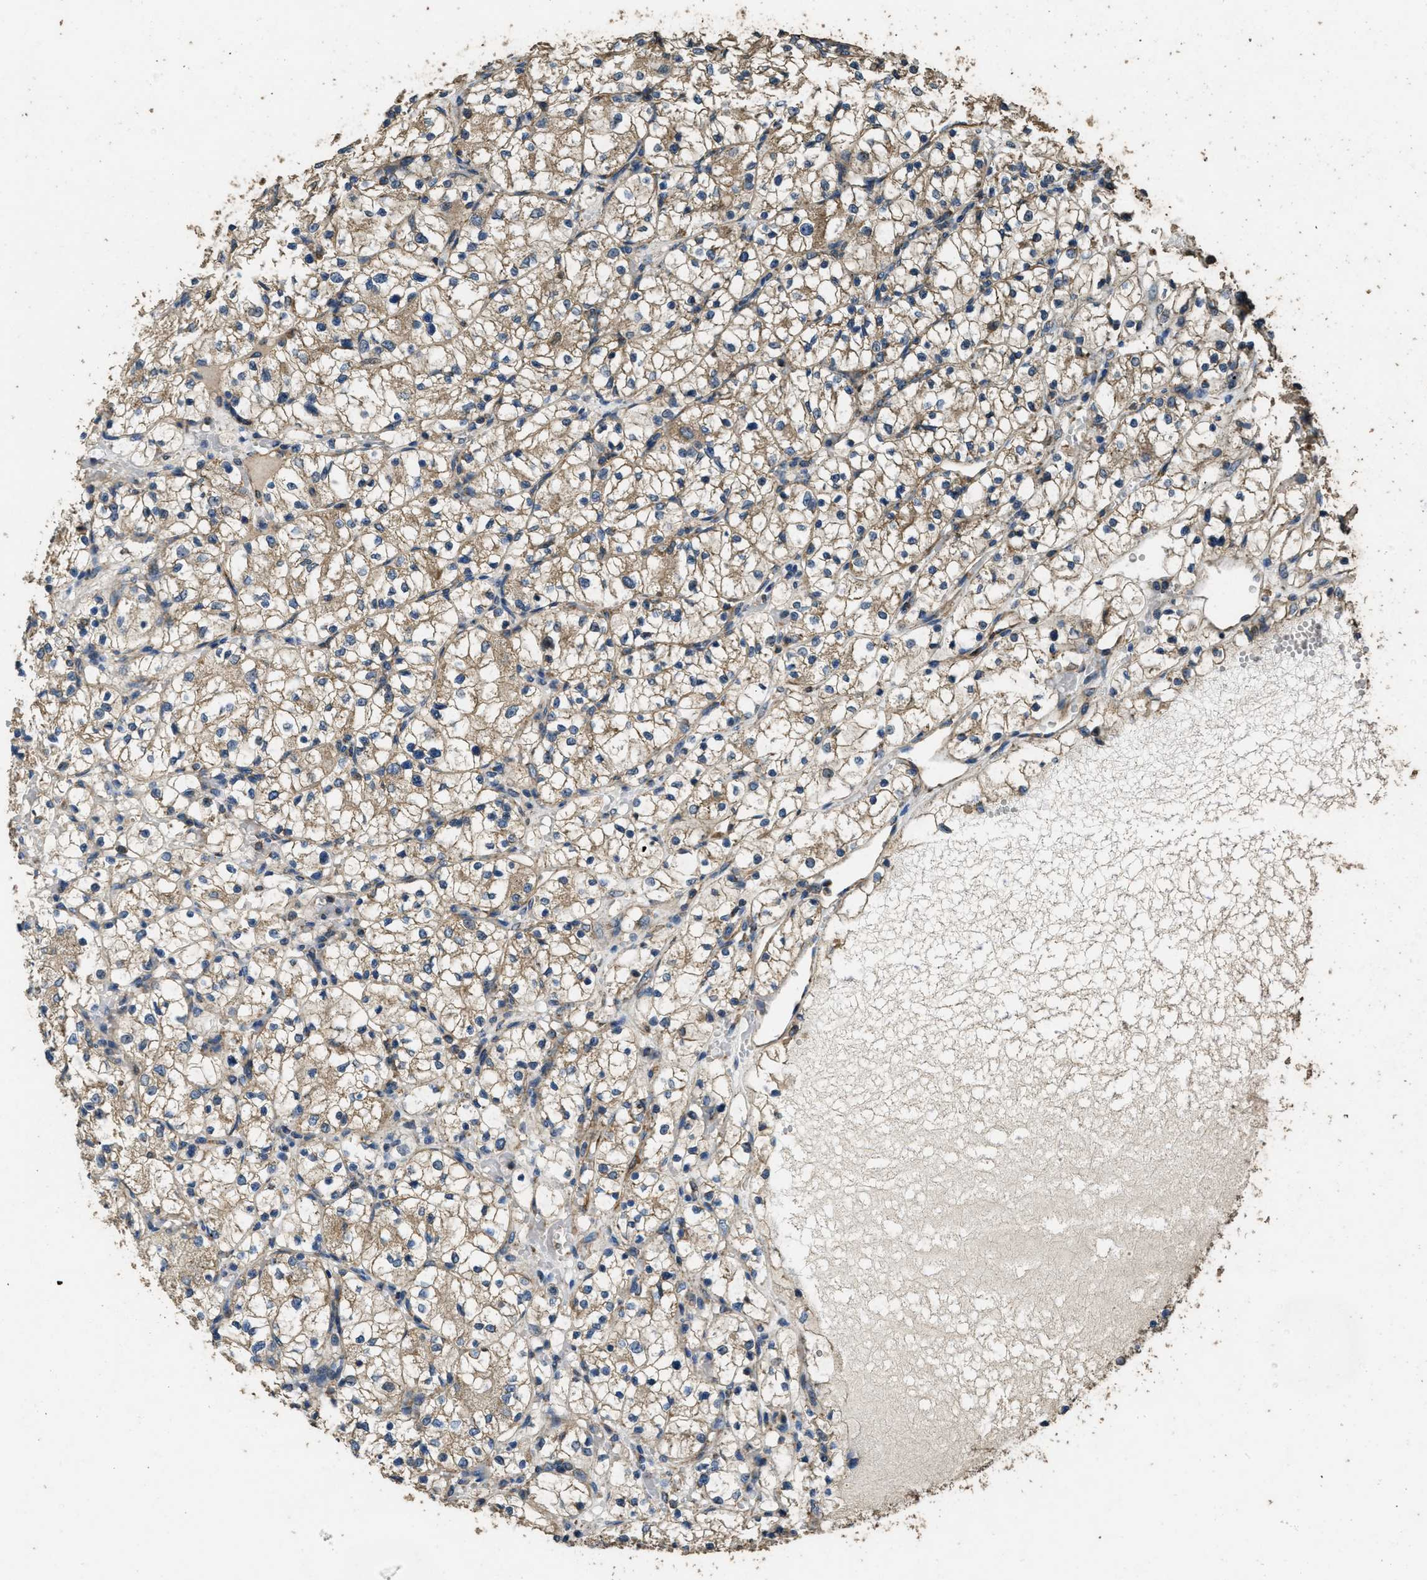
{"staining": {"intensity": "moderate", "quantity": ">75%", "location": "cytoplasmic/membranous"}, "tissue": "renal cancer", "cell_type": "Tumor cells", "image_type": "cancer", "snomed": [{"axis": "morphology", "description": "Adenocarcinoma, NOS"}, {"axis": "topography", "description": "Kidney"}], "caption": "This is a photomicrograph of immunohistochemistry (IHC) staining of renal cancer, which shows moderate staining in the cytoplasmic/membranous of tumor cells.", "gene": "CYRIA", "patient": {"sex": "female", "age": 60}}